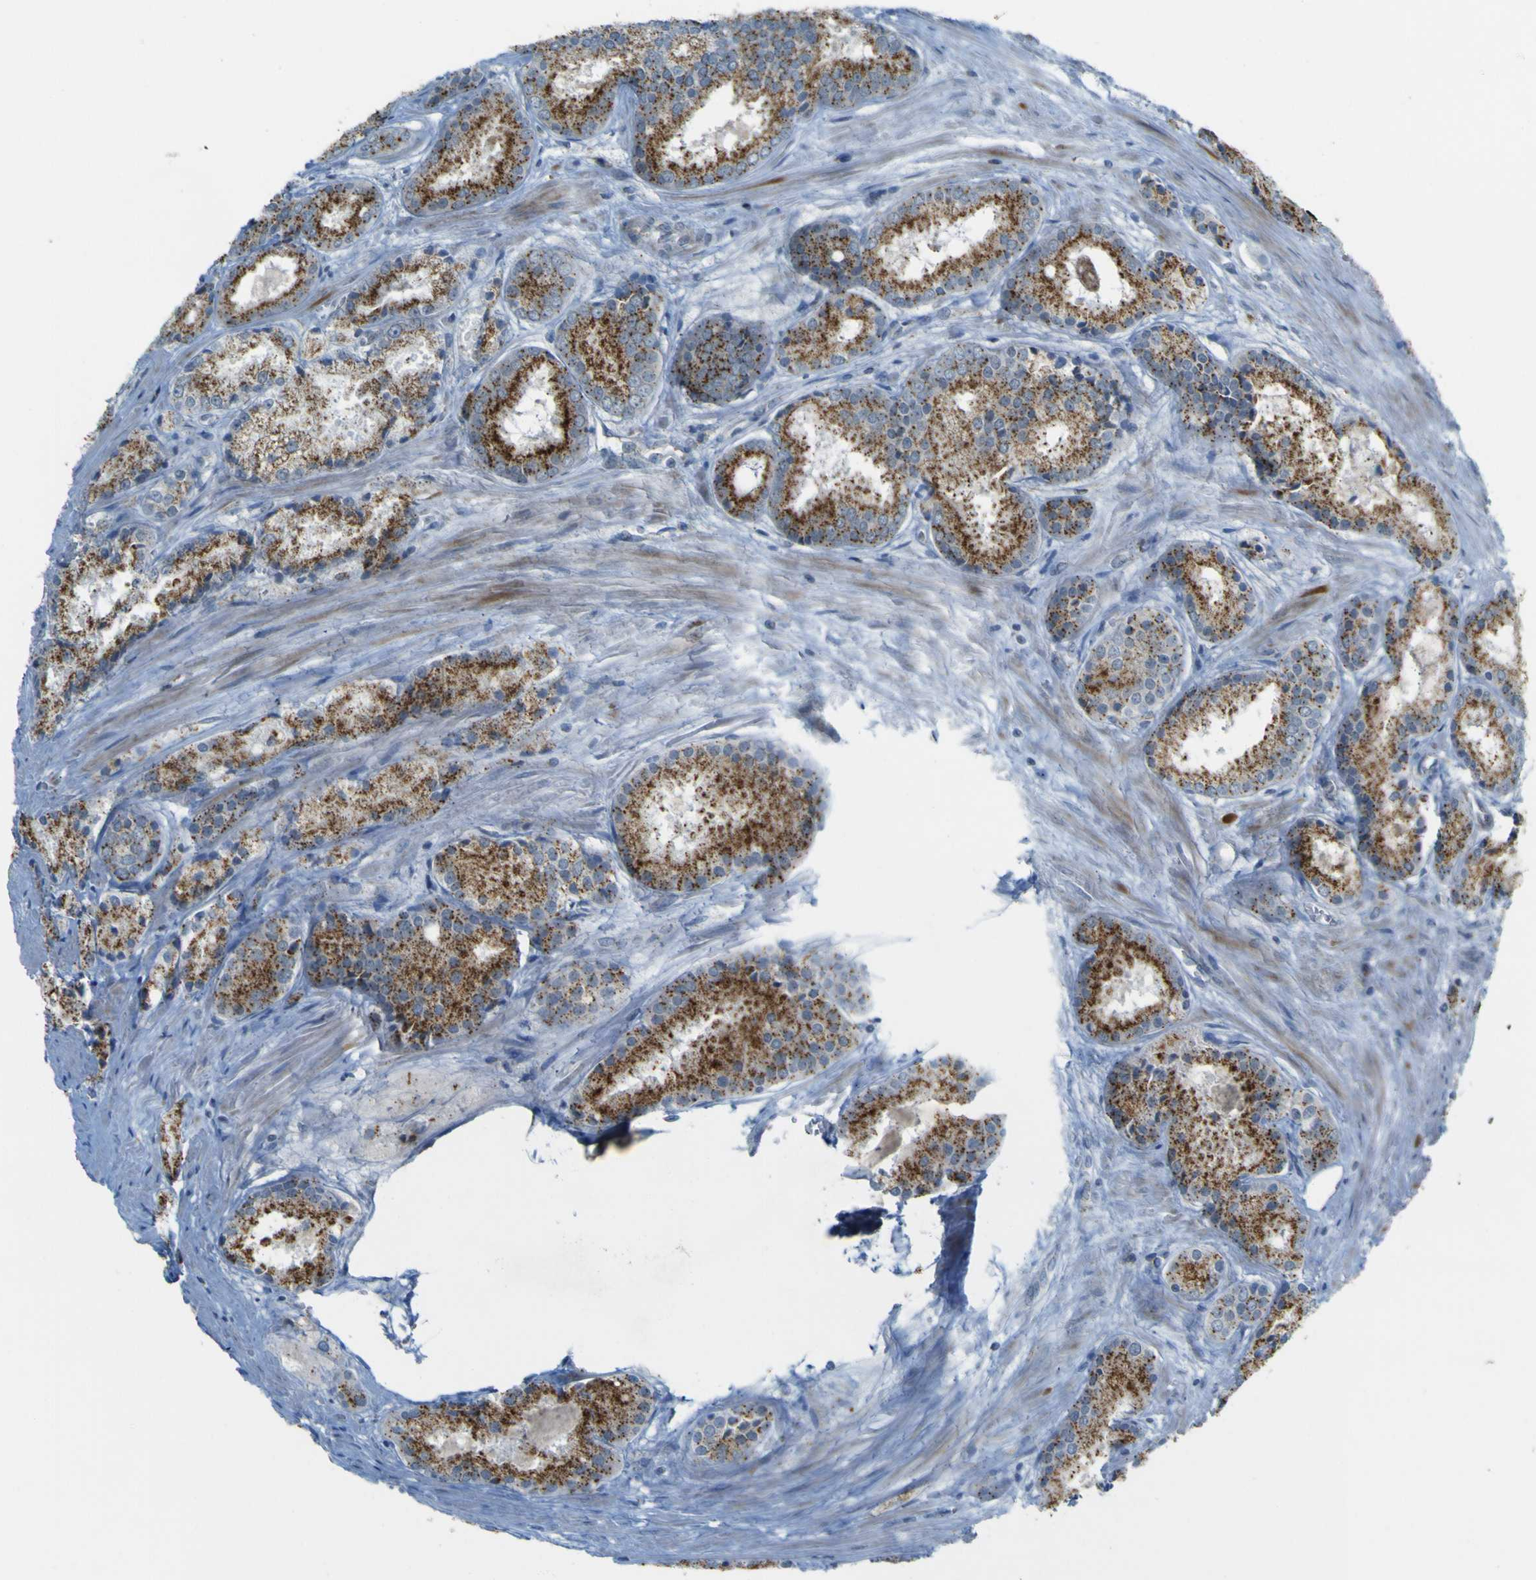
{"staining": {"intensity": "moderate", "quantity": ">75%", "location": "cytoplasmic/membranous"}, "tissue": "prostate cancer", "cell_type": "Tumor cells", "image_type": "cancer", "snomed": [{"axis": "morphology", "description": "Adenocarcinoma, Low grade"}, {"axis": "topography", "description": "Prostate"}], "caption": "Moderate cytoplasmic/membranous staining for a protein is appreciated in about >75% of tumor cells of prostate cancer using immunohistochemistry (IHC).", "gene": "ACBD5", "patient": {"sex": "male", "age": 64}}